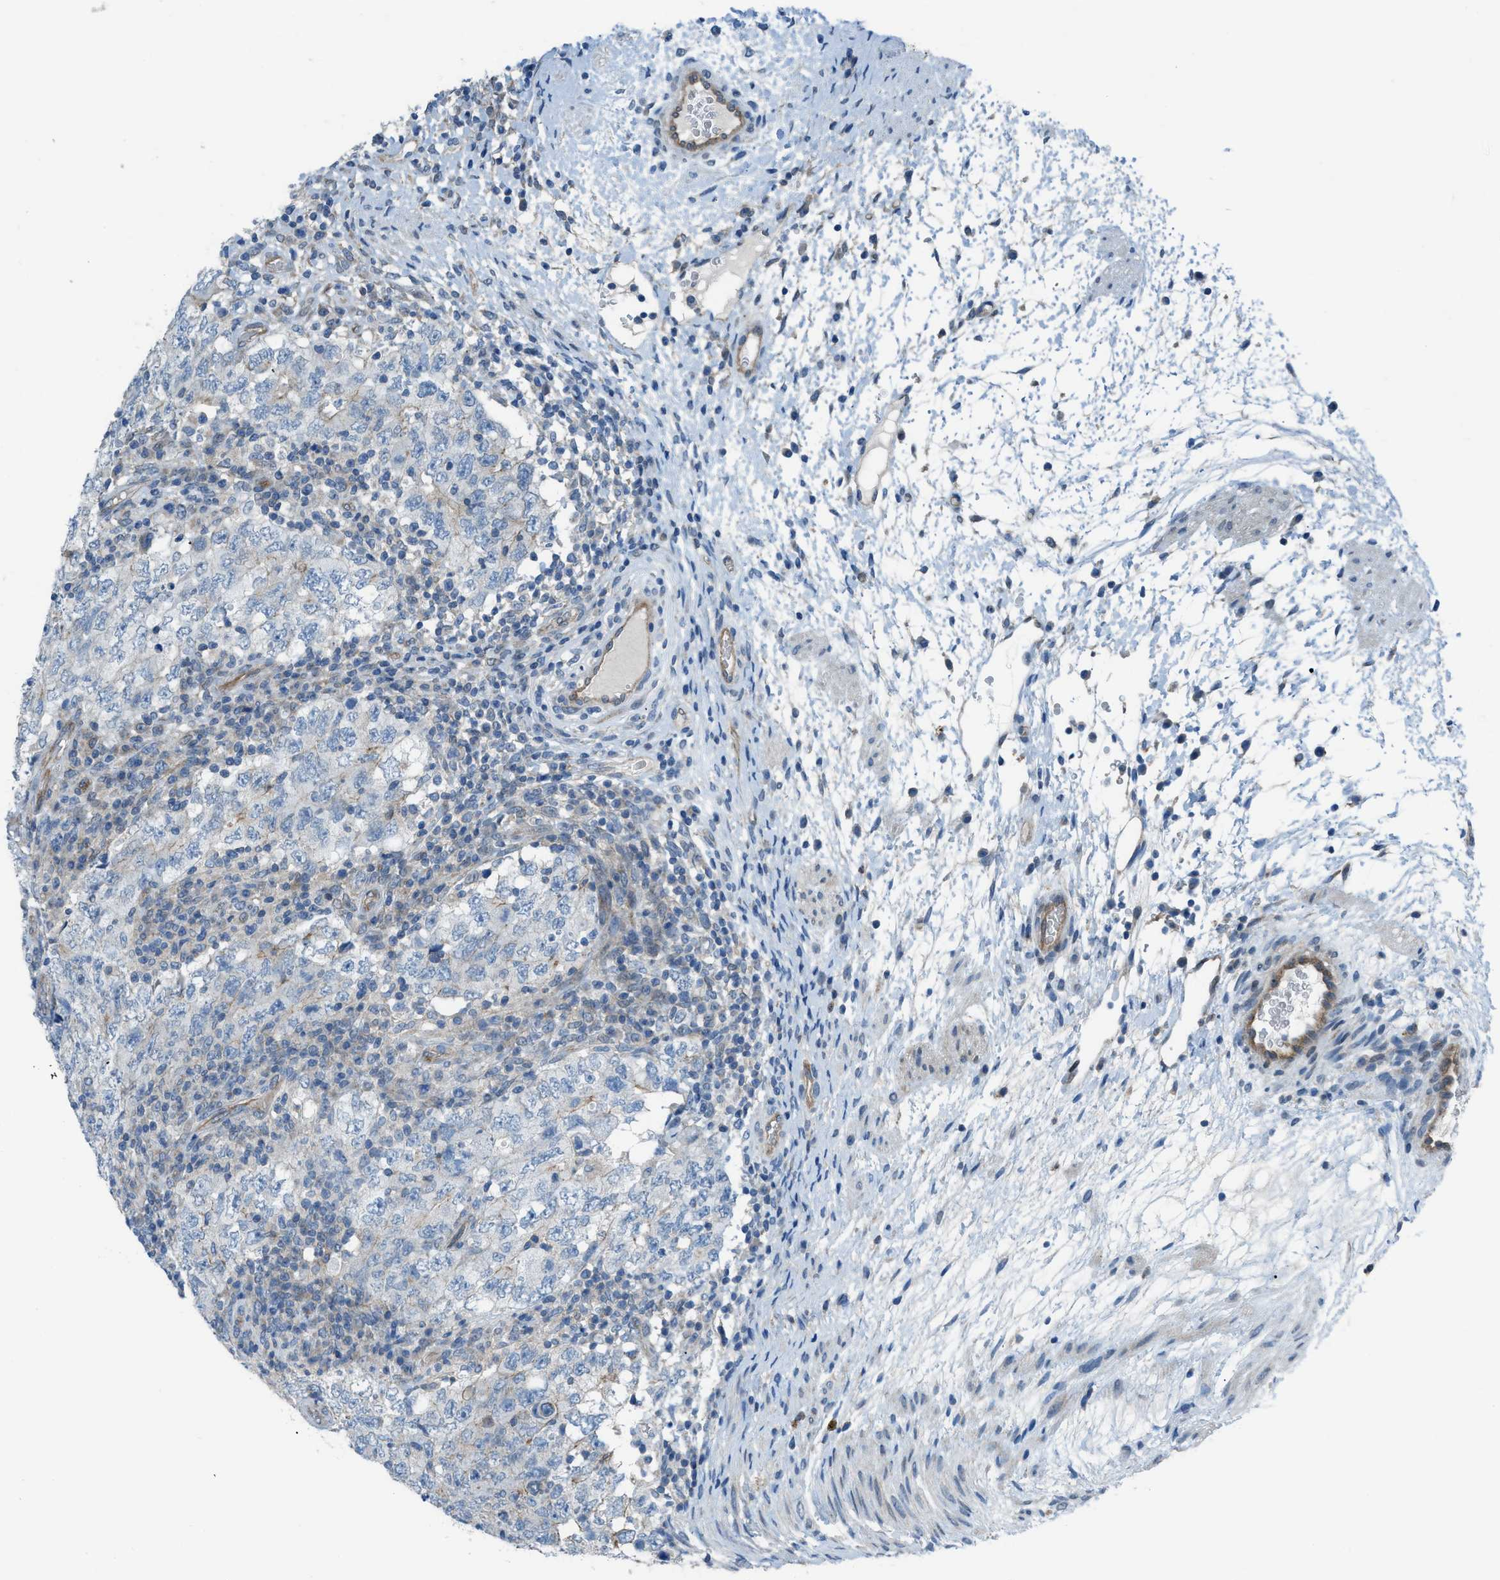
{"staining": {"intensity": "weak", "quantity": "25%-75%", "location": "cytoplasmic/membranous"}, "tissue": "testis cancer", "cell_type": "Tumor cells", "image_type": "cancer", "snomed": [{"axis": "morphology", "description": "Carcinoma, Embryonal, NOS"}, {"axis": "topography", "description": "Testis"}], "caption": "IHC (DAB) staining of testis cancer (embryonal carcinoma) demonstrates weak cytoplasmic/membranous protein expression in approximately 25%-75% of tumor cells.", "gene": "PRKN", "patient": {"sex": "male", "age": 26}}